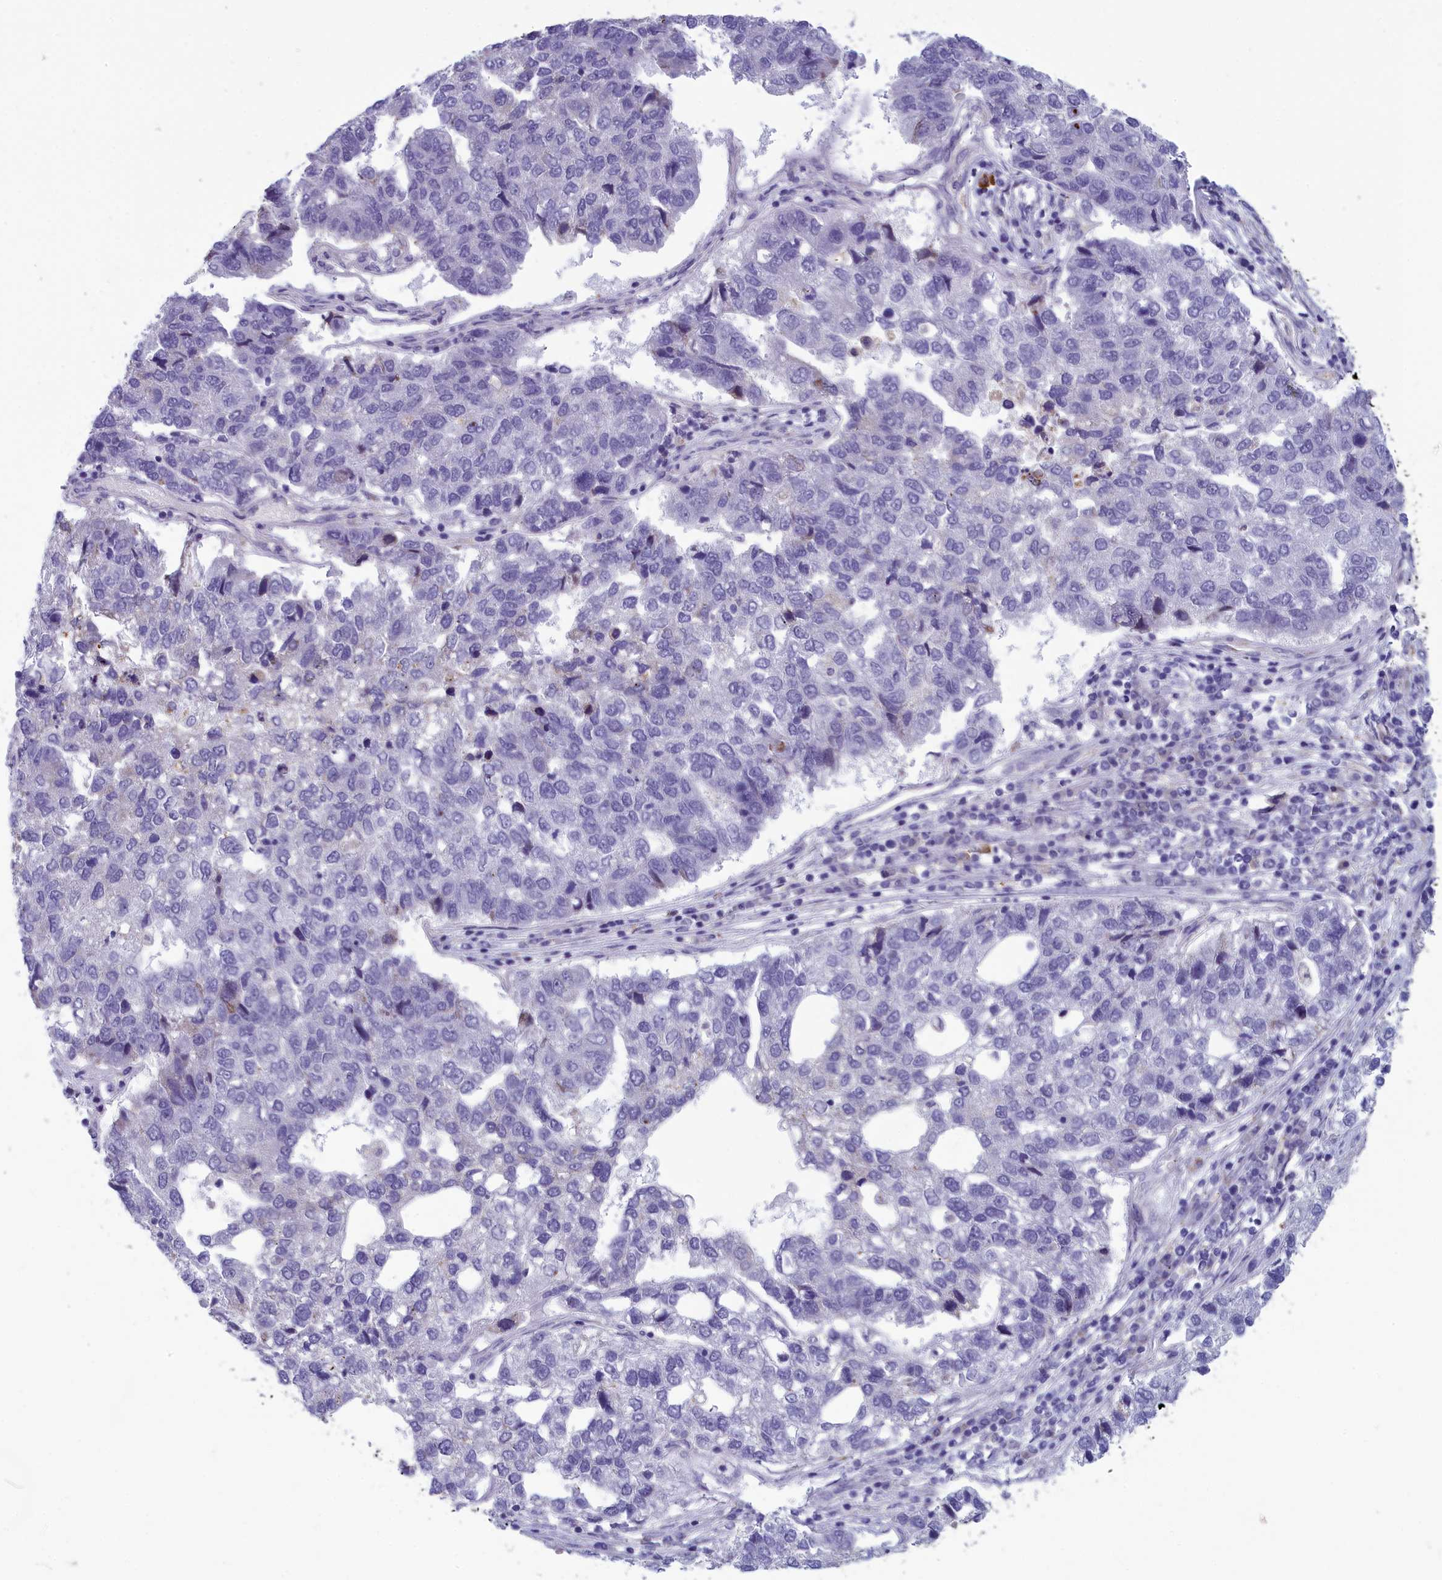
{"staining": {"intensity": "negative", "quantity": "none", "location": "none"}, "tissue": "pancreatic cancer", "cell_type": "Tumor cells", "image_type": "cancer", "snomed": [{"axis": "morphology", "description": "Adenocarcinoma, NOS"}, {"axis": "topography", "description": "Pancreas"}], "caption": "Histopathology image shows no protein expression in tumor cells of pancreatic cancer tissue.", "gene": "MRI1", "patient": {"sex": "female", "age": 61}}